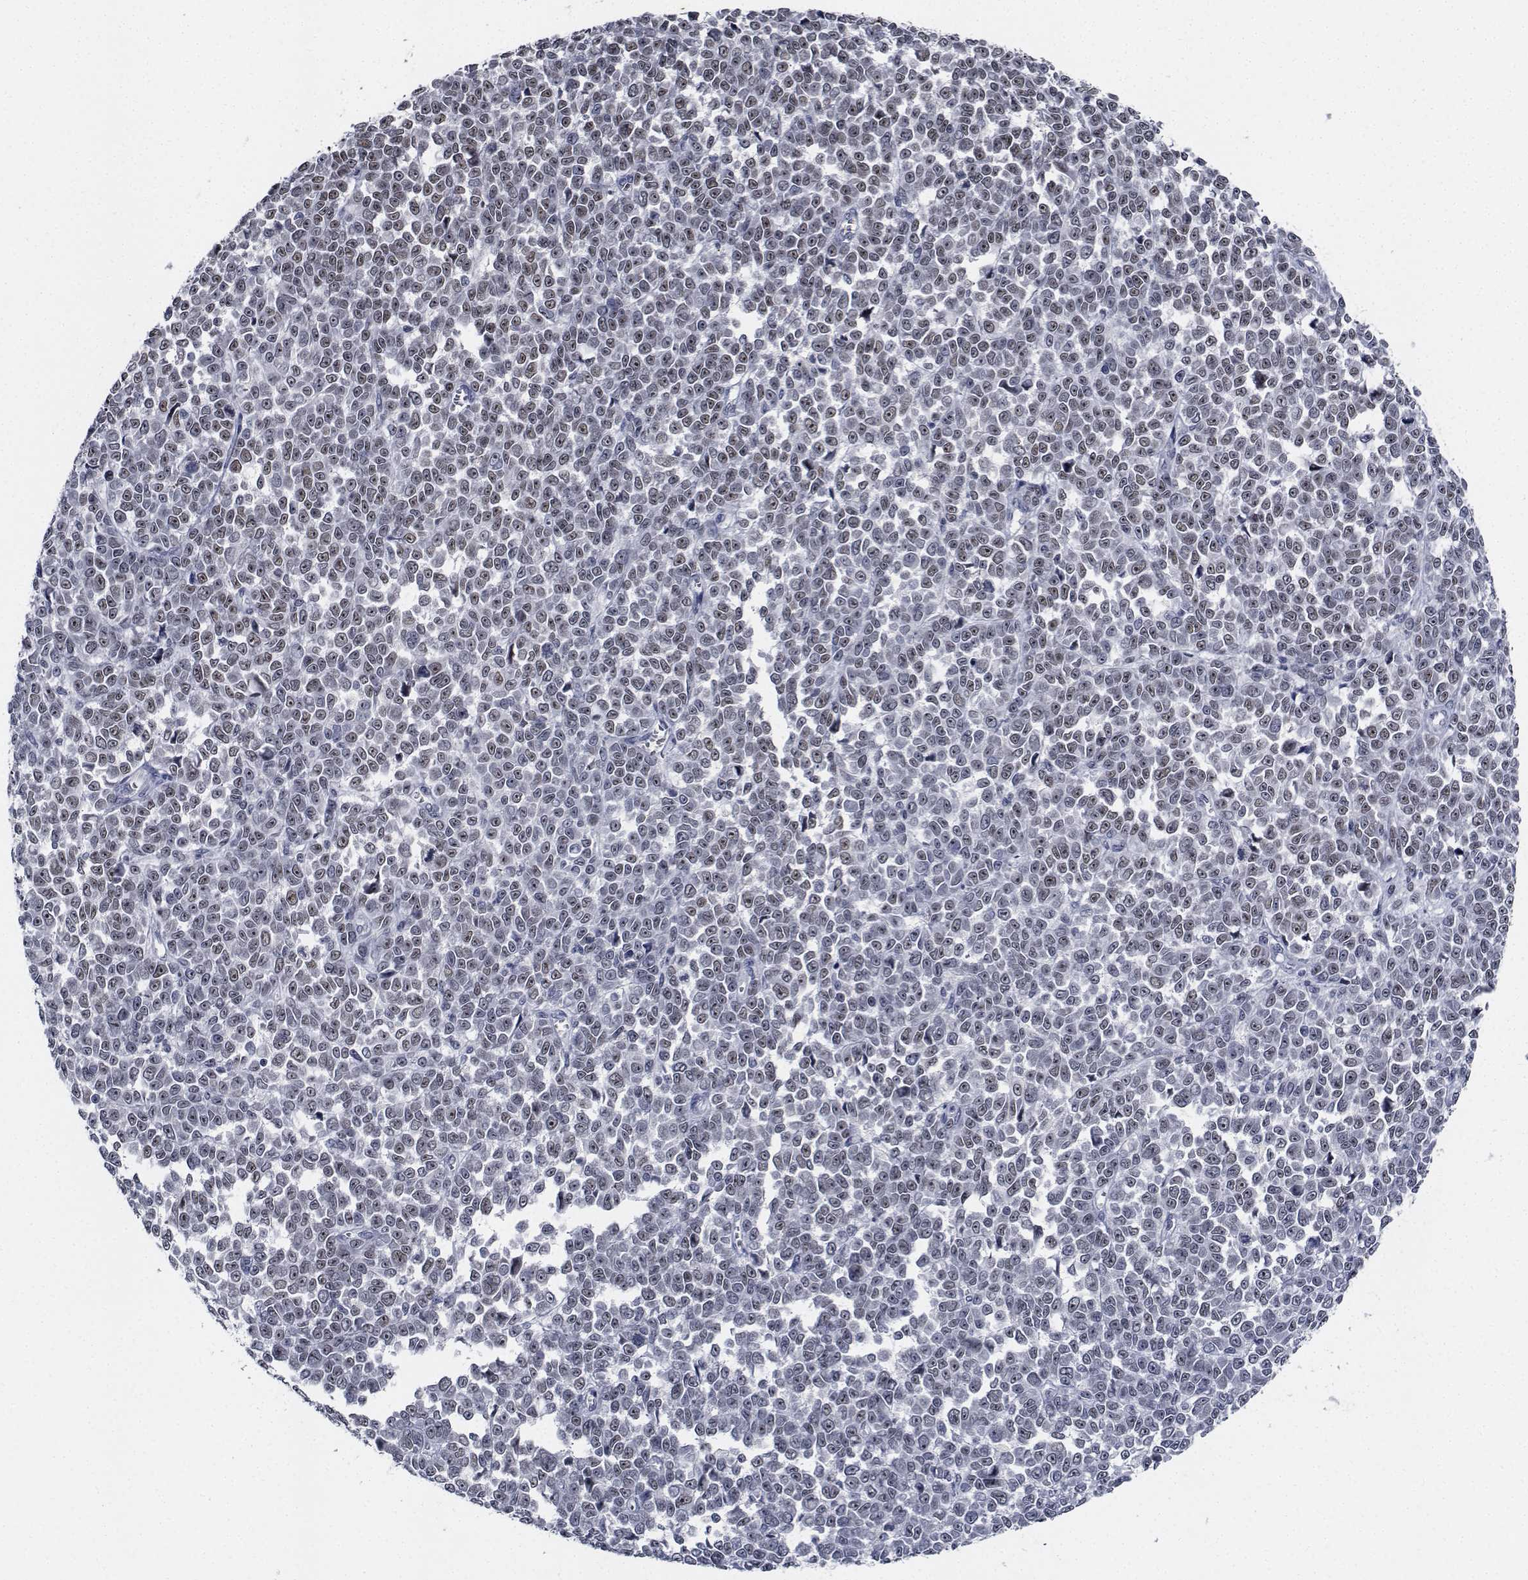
{"staining": {"intensity": "weak", "quantity": "<25%", "location": "nuclear"}, "tissue": "melanoma", "cell_type": "Tumor cells", "image_type": "cancer", "snomed": [{"axis": "morphology", "description": "Malignant melanoma, NOS"}, {"axis": "topography", "description": "Skin"}], "caption": "This micrograph is of malignant melanoma stained with immunohistochemistry to label a protein in brown with the nuclei are counter-stained blue. There is no positivity in tumor cells.", "gene": "NVL", "patient": {"sex": "female", "age": 95}}